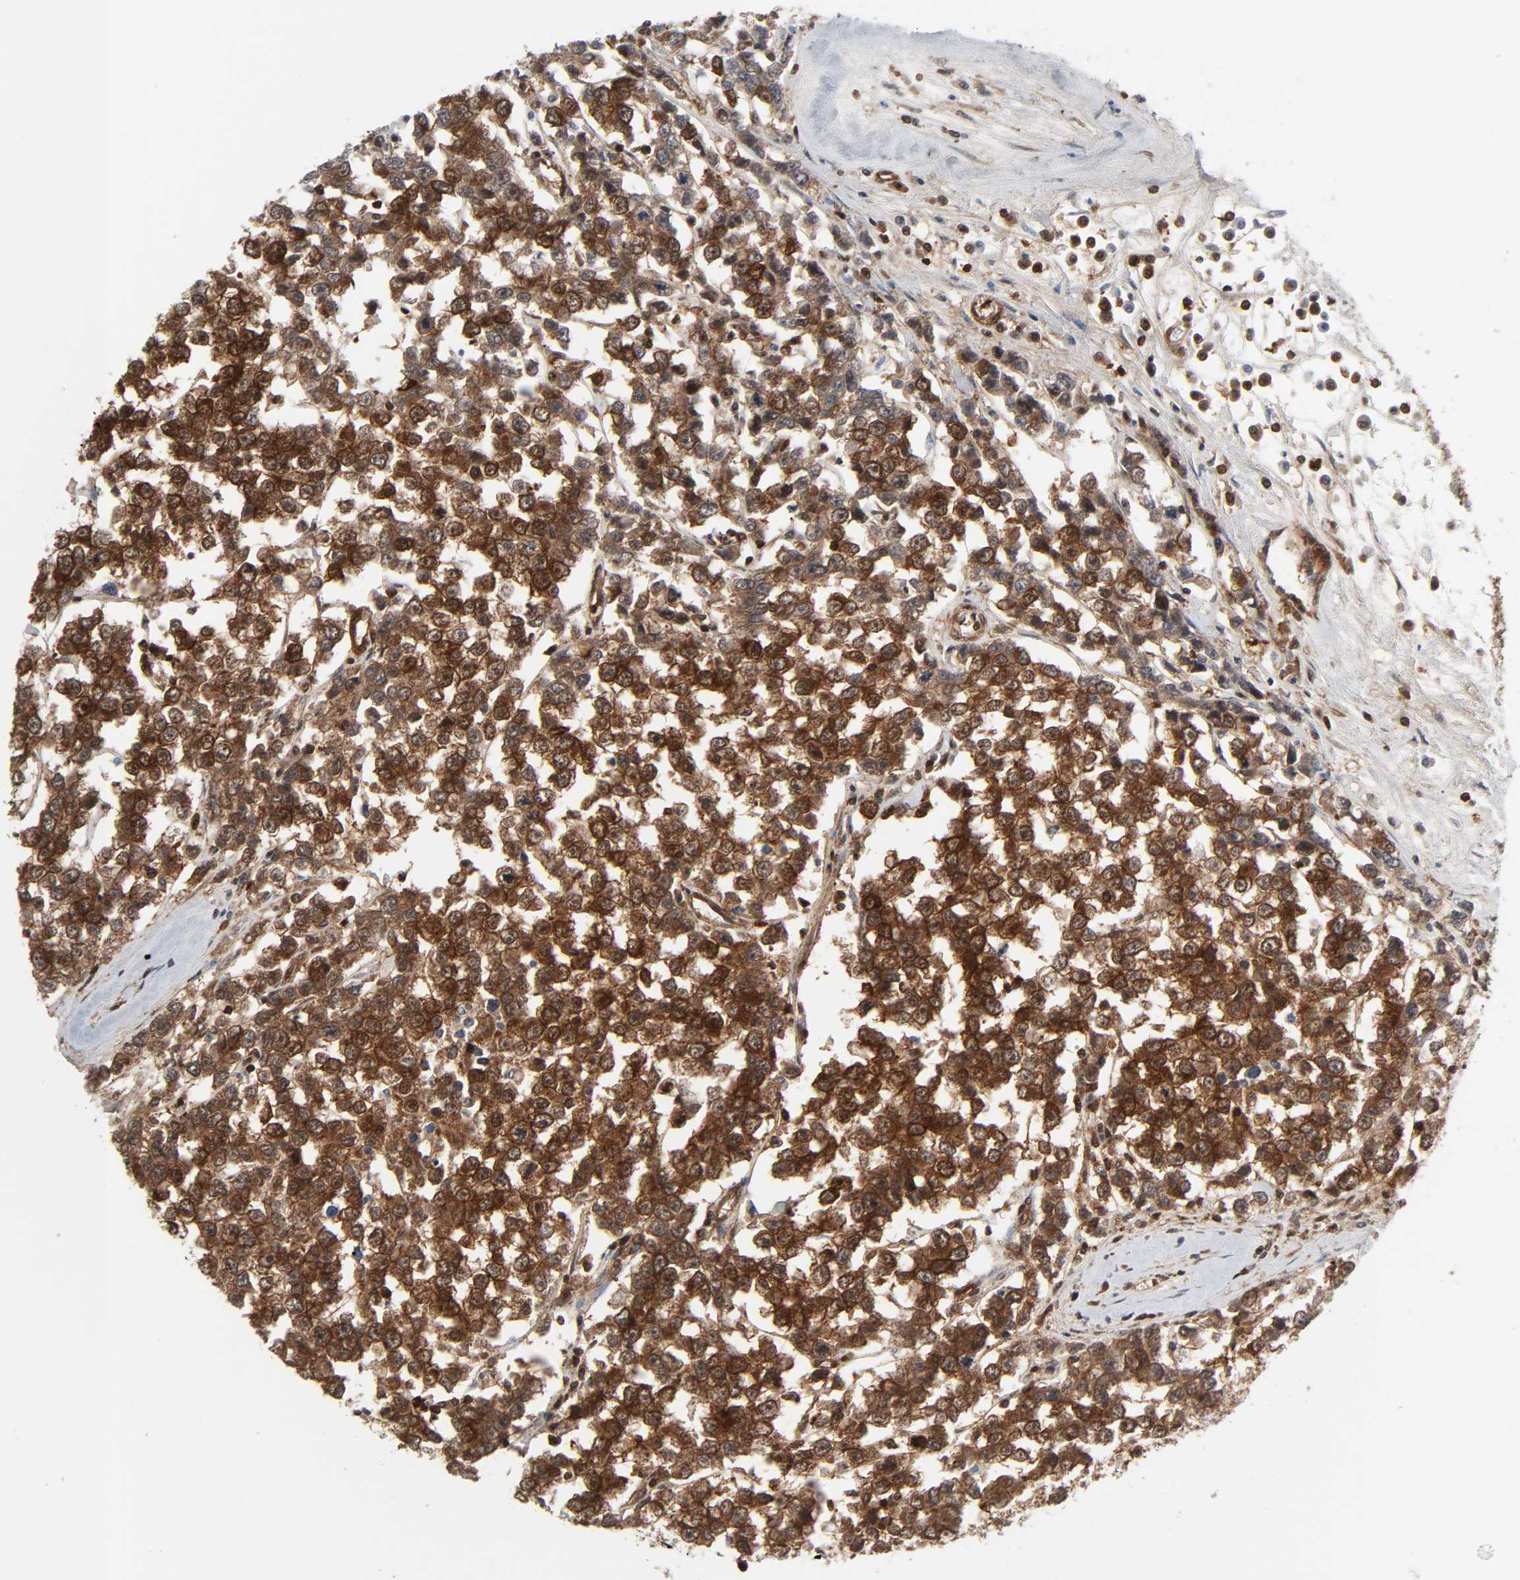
{"staining": {"intensity": "strong", "quantity": ">75%", "location": "cytoplasmic/membranous,nuclear"}, "tissue": "testis cancer", "cell_type": "Tumor cells", "image_type": "cancer", "snomed": [{"axis": "morphology", "description": "Seminoma, NOS"}, {"axis": "morphology", "description": "Carcinoma, Embryonal, NOS"}, {"axis": "topography", "description": "Testis"}], "caption": "This is a photomicrograph of immunohistochemistry staining of testis embryonal carcinoma, which shows strong staining in the cytoplasmic/membranous and nuclear of tumor cells.", "gene": "GSK3A", "patient": {"sex": "male", "age": 52}}